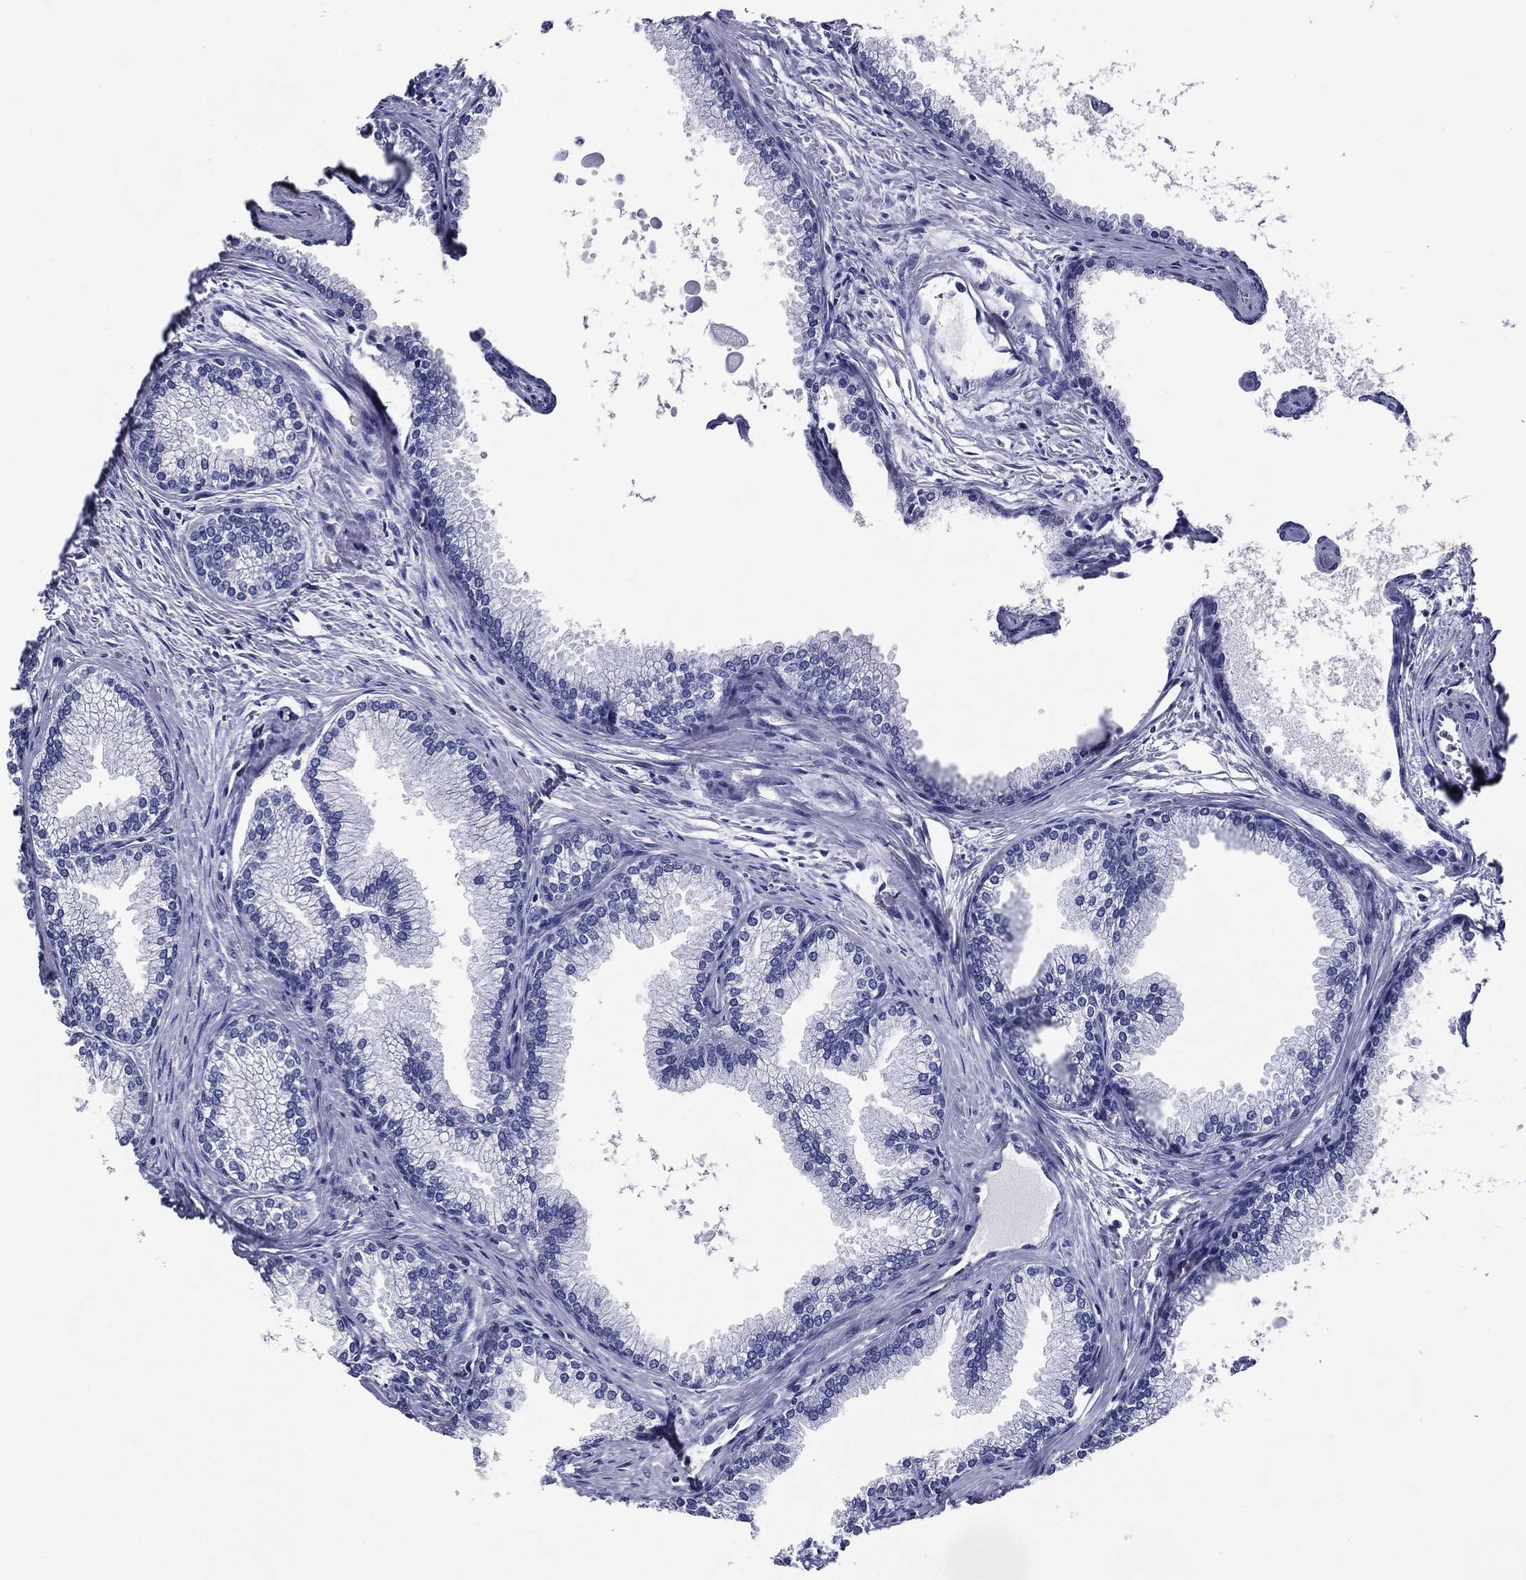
{"staining": {"intensity": "negative", "quantity": "none", "location": "none"}, "tissue": "prostate", "cell_type": "Glandular cells", "image_type": "normal", "snomed": [{"axis": "morphology", "description": "Normal tissue, NOS"}, {"axis": "topography", "description": "Prostate"}], "caption": "This is a photomicrograph of immunohistochemistry (IHC) staining of normal prostate, which shows no staining in glandular cells.", "gene": "ACE2", "patient": {"sex": "male", "age": 72}}